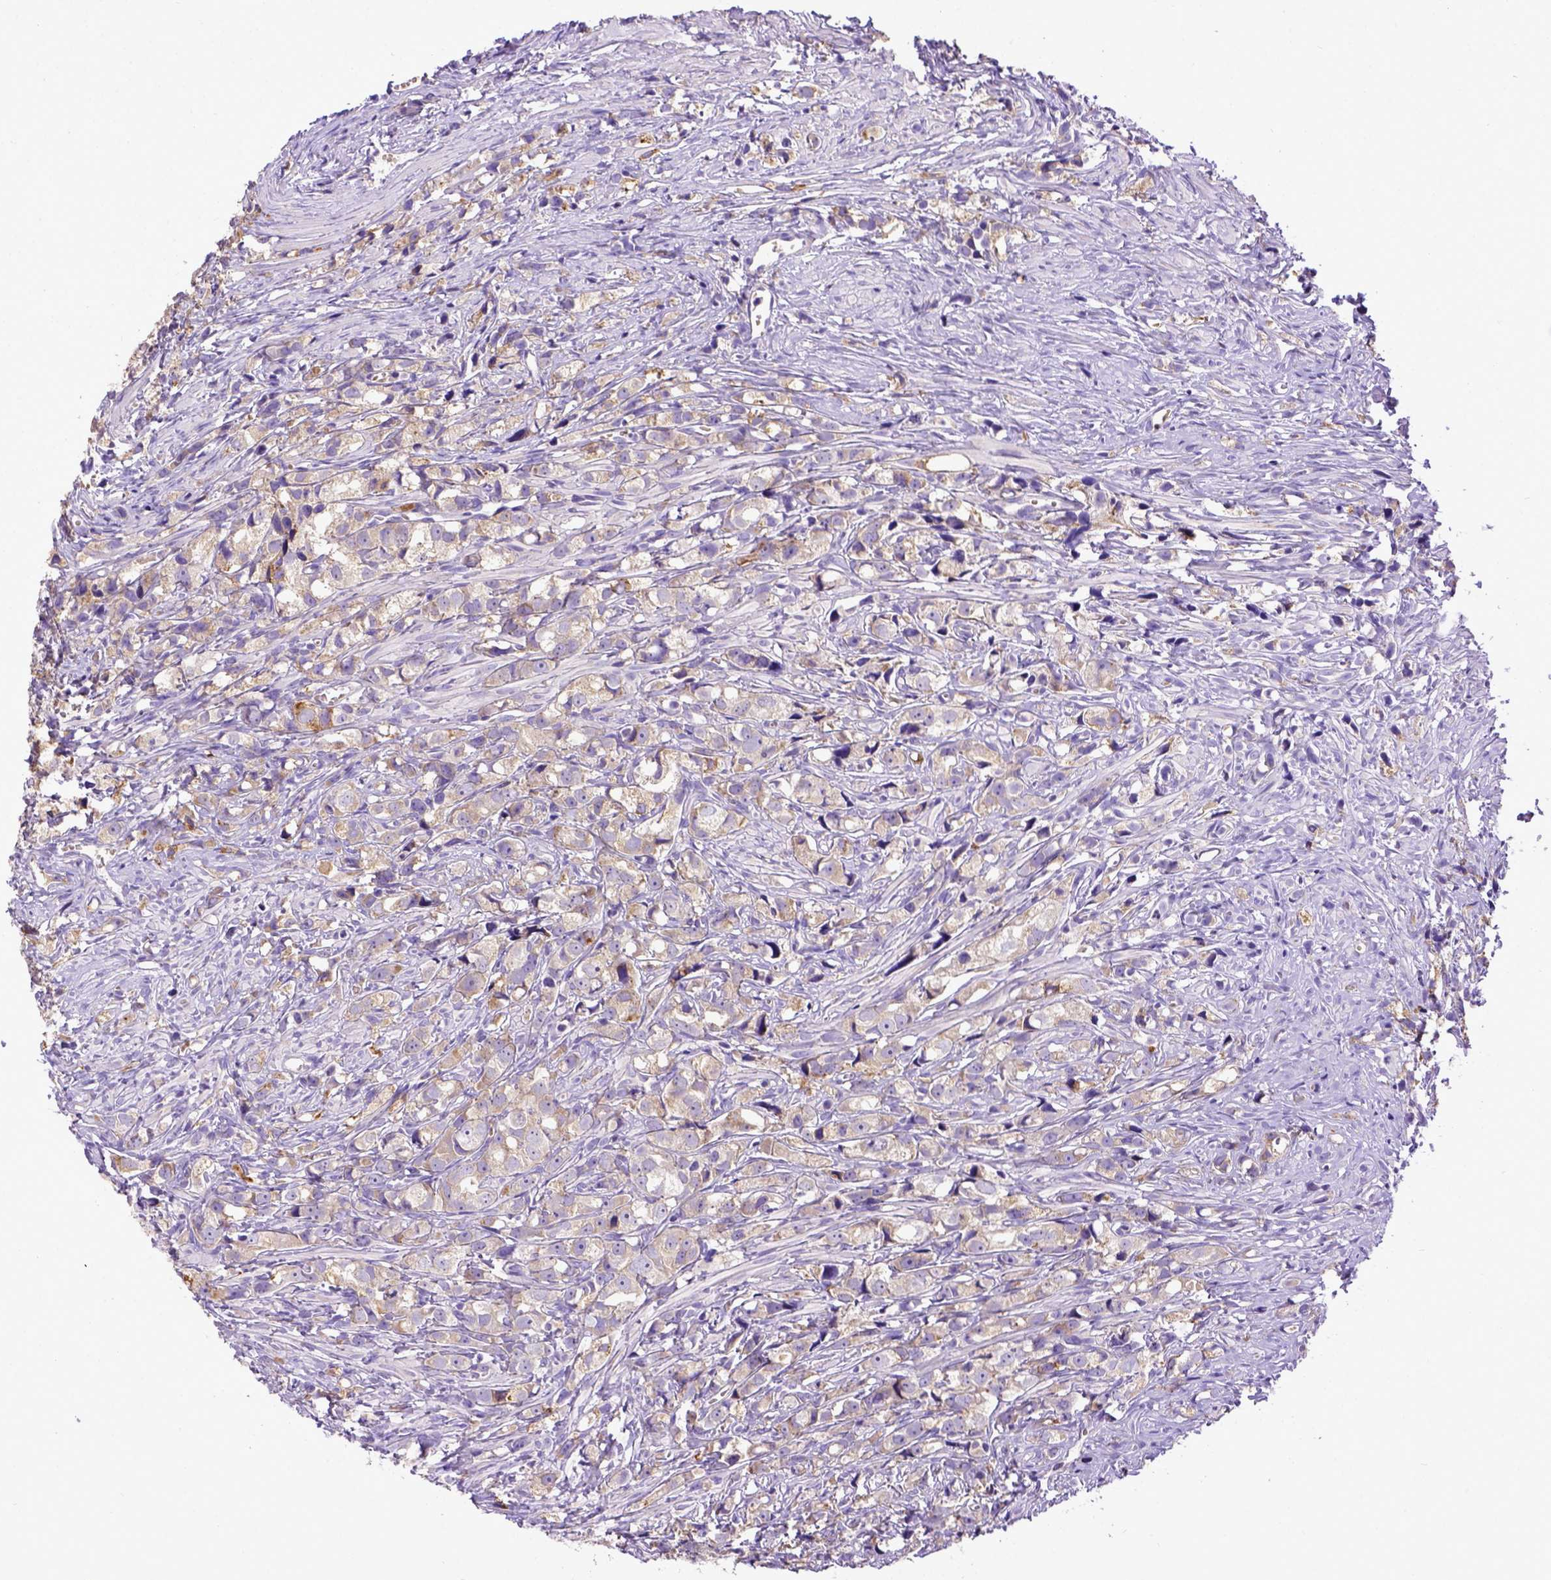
{"staining": {"intensity": "weak", "quantity": ">75%", "location": "cytoplasmic/membranous"}, "tissue": "prostate cancer", "cell_type": "Tumor cells", "image_type": "cancer", "snomed": [{"axis": "morphology", "description": "Adenocarcinoma, High grade"}, {"axis": "topography", "description": "Prostate"}], "caption": "Weak cytoplasmic/membranous positivity is appreciated in about >75% of tumor cells in prostate cancer. The staining was performed using DAB (3,3'-diaminobenzidine) to visualize the protein expression in brown, while the nuclei were stained in blue with hematoxylin (Magnification: 20x).", "gene": "SPEF1", "patient": {"sex": "male", "age": 75}}